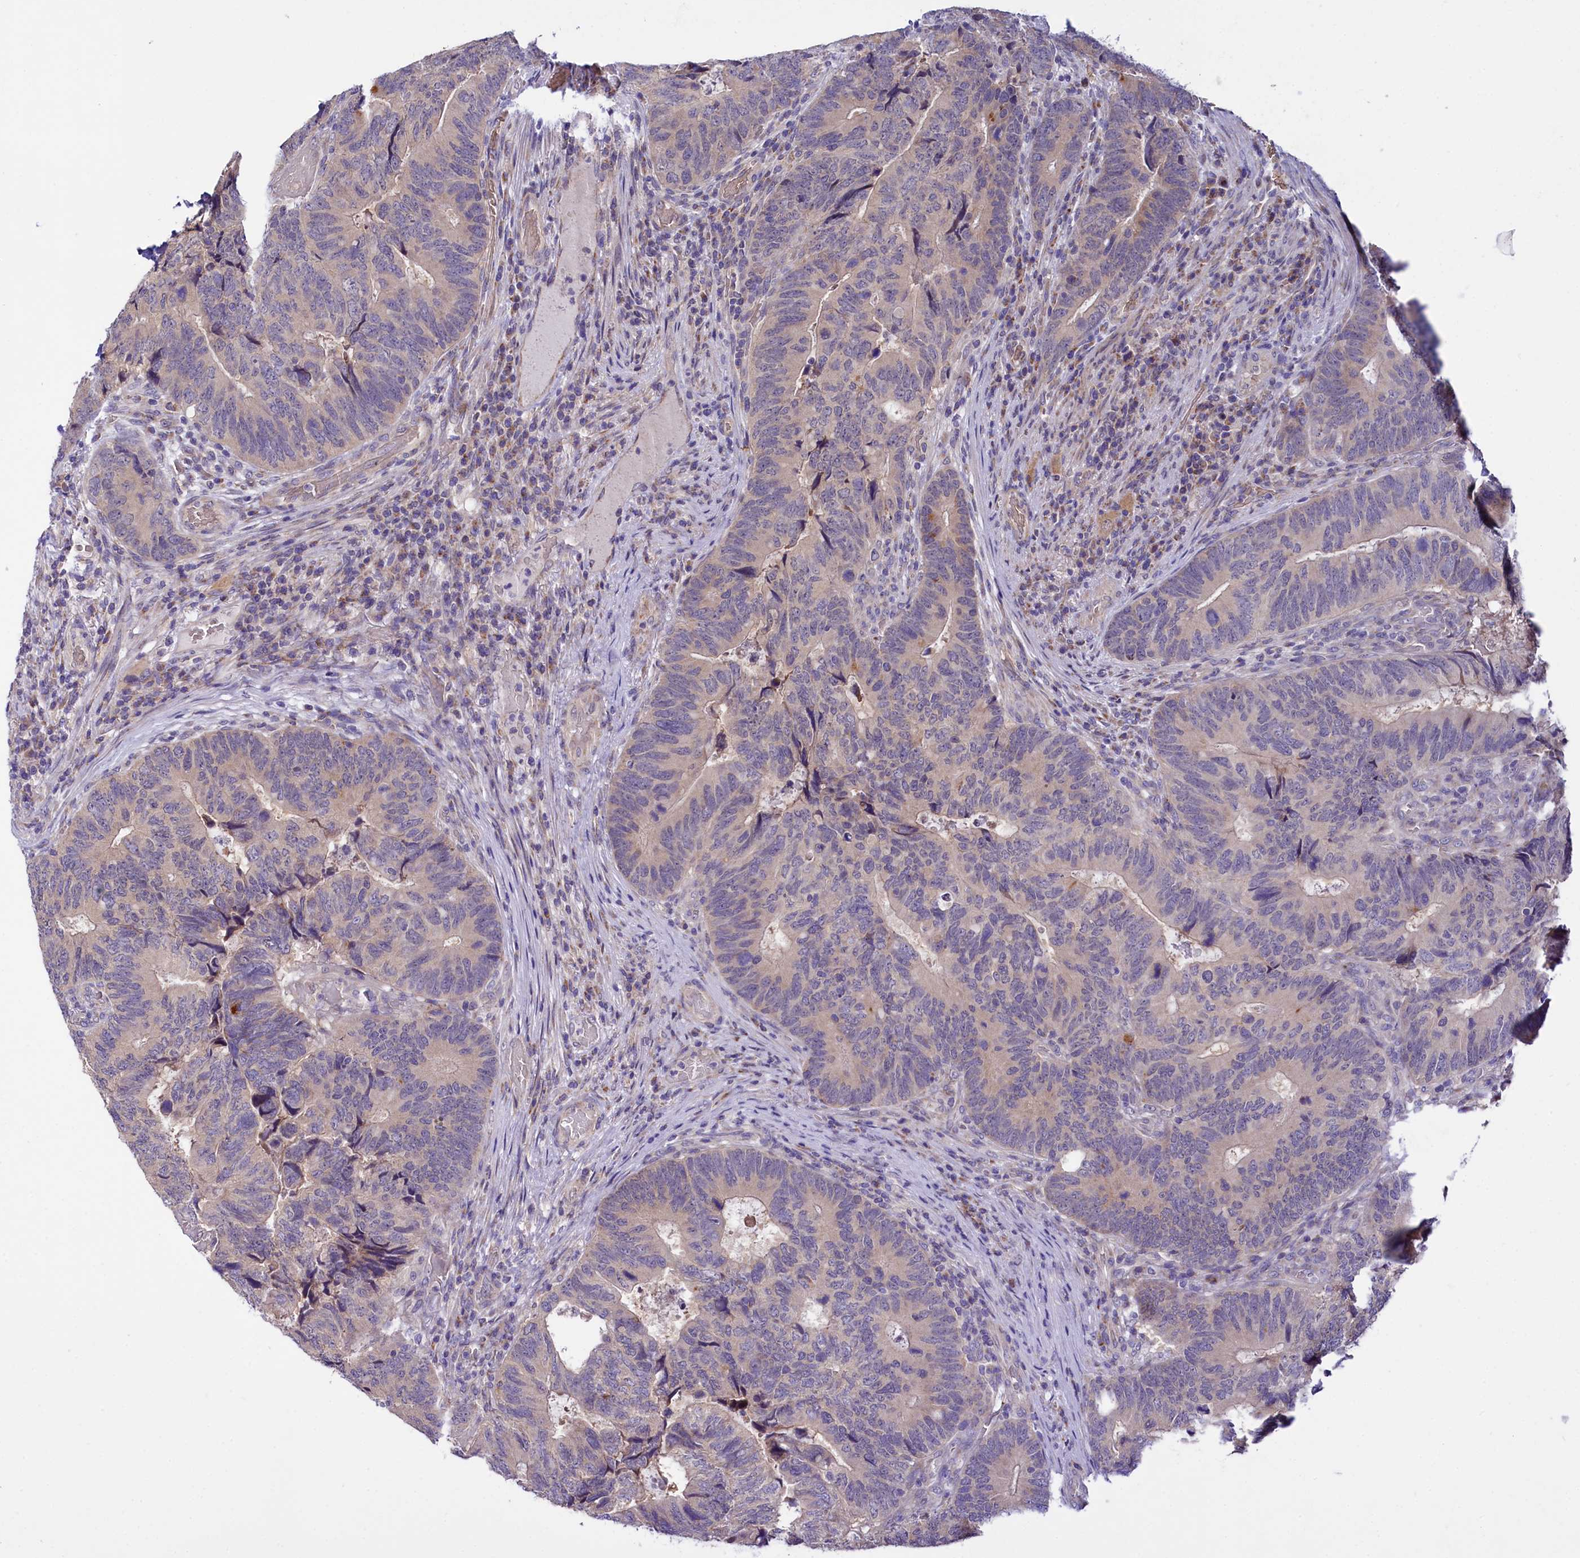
{"staining": {"intensity": "weak", "quantity": "25%-75%", "location": "cytoplasmic/membranous"}, "tissue": "colorectal cancer", "cell_type": "Tumor cells", "image_type": "cancer", "snomed": [{"axis": "morphology", "description": "Adenocarcinoma, NOS"}, {"axis": "topography", "description": "Colon"}], "caption": "Immunohistochemistry (DAB) staining of human colorectal cancer shows weak cytoplasmic/membranous protein positivity in approximately 25%-75% of tumor cells. (brown staining indicates protein expression, while blue staining denotes nuclei).", "gene": "CEP295", "patient": {"sex": "female", "age": 67}}